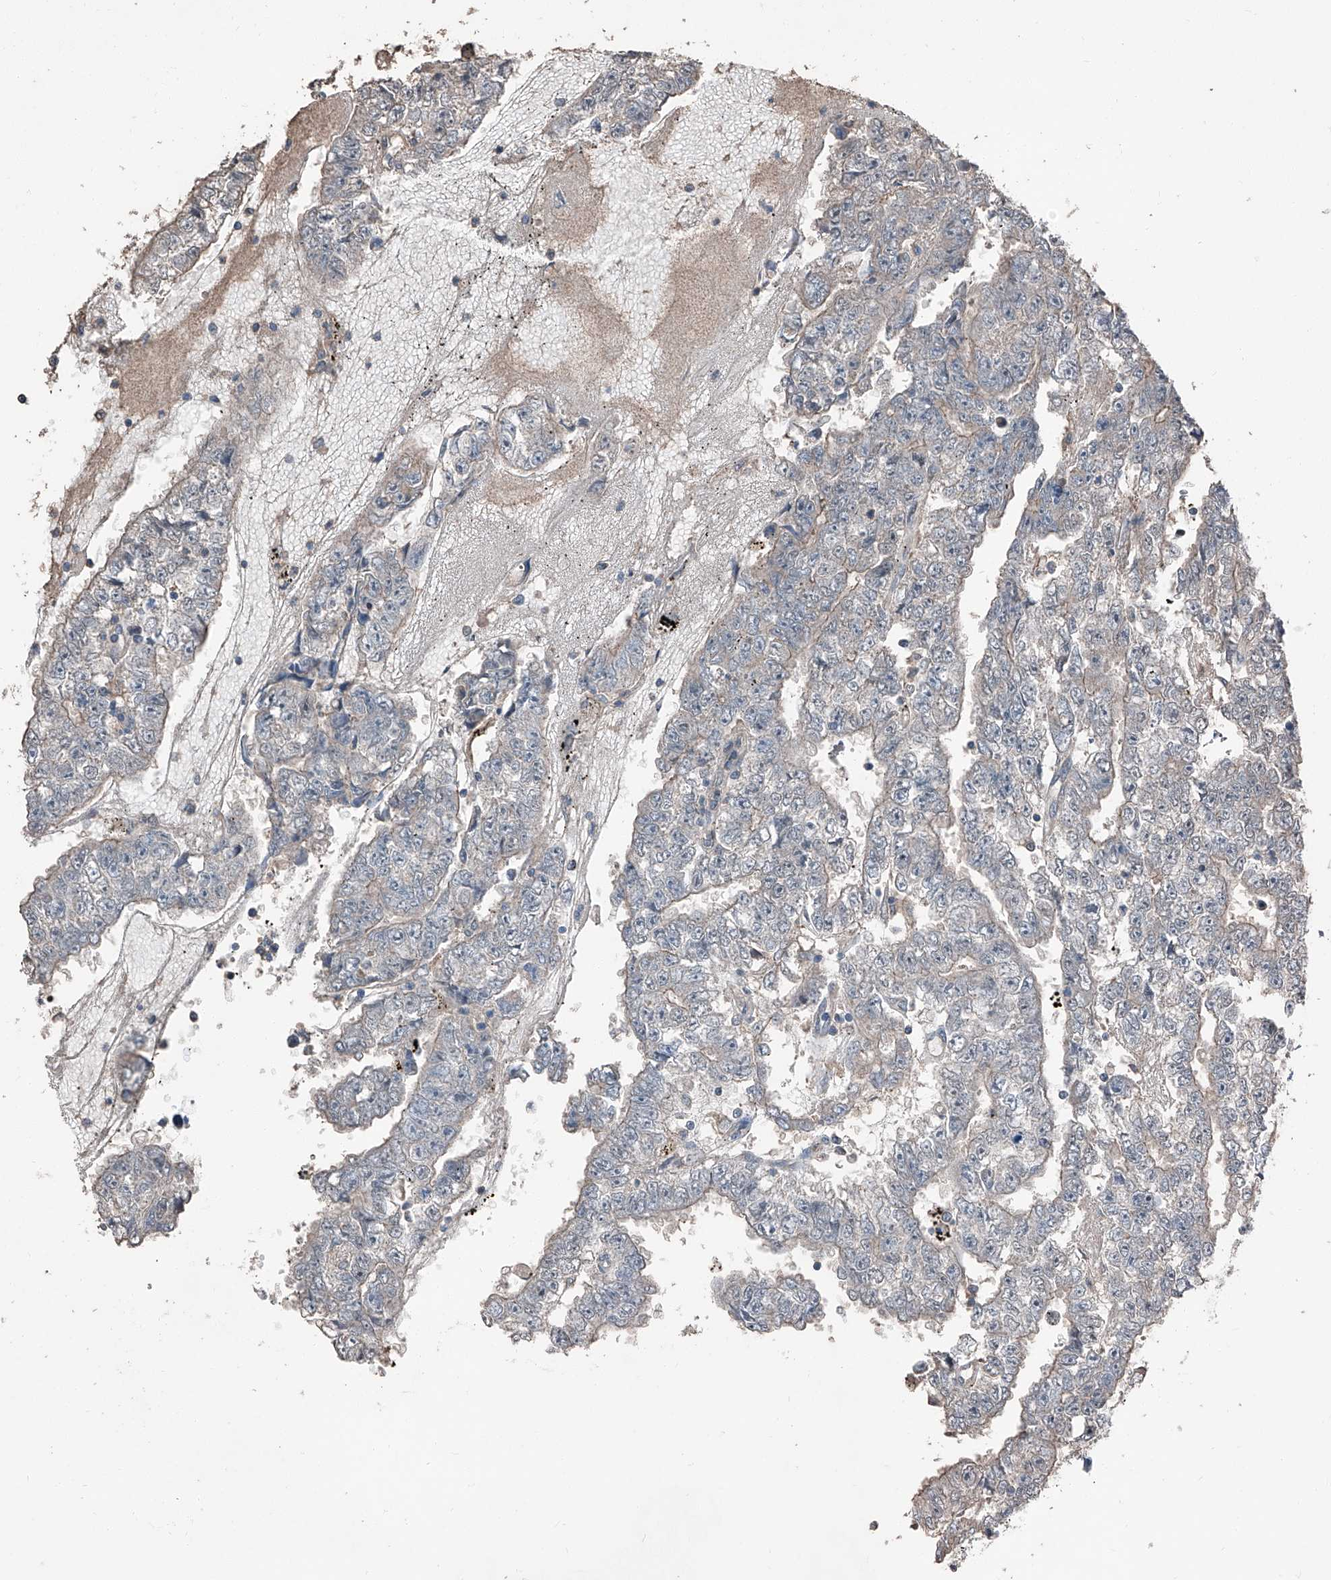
{"staining": {"intensity": "weak", "quantity": "<25%", "location": "cytoplasmic/membranous"}, "tissue": "testis cancer", "cell_type": "Tumor cells", "image_type": "cancer", "snomed": [{"axis": "morphology", "description": "Carcinoma, Embryonal, NOS"}, {"axis": "topography", "description": "Testis"}], "caption": "IHC of human testis cancer (embryonal carcinoma) displays no staining in tumor cells.", "gene": "MAMLD1", "patient": {"sex": "male", "age": 25}}